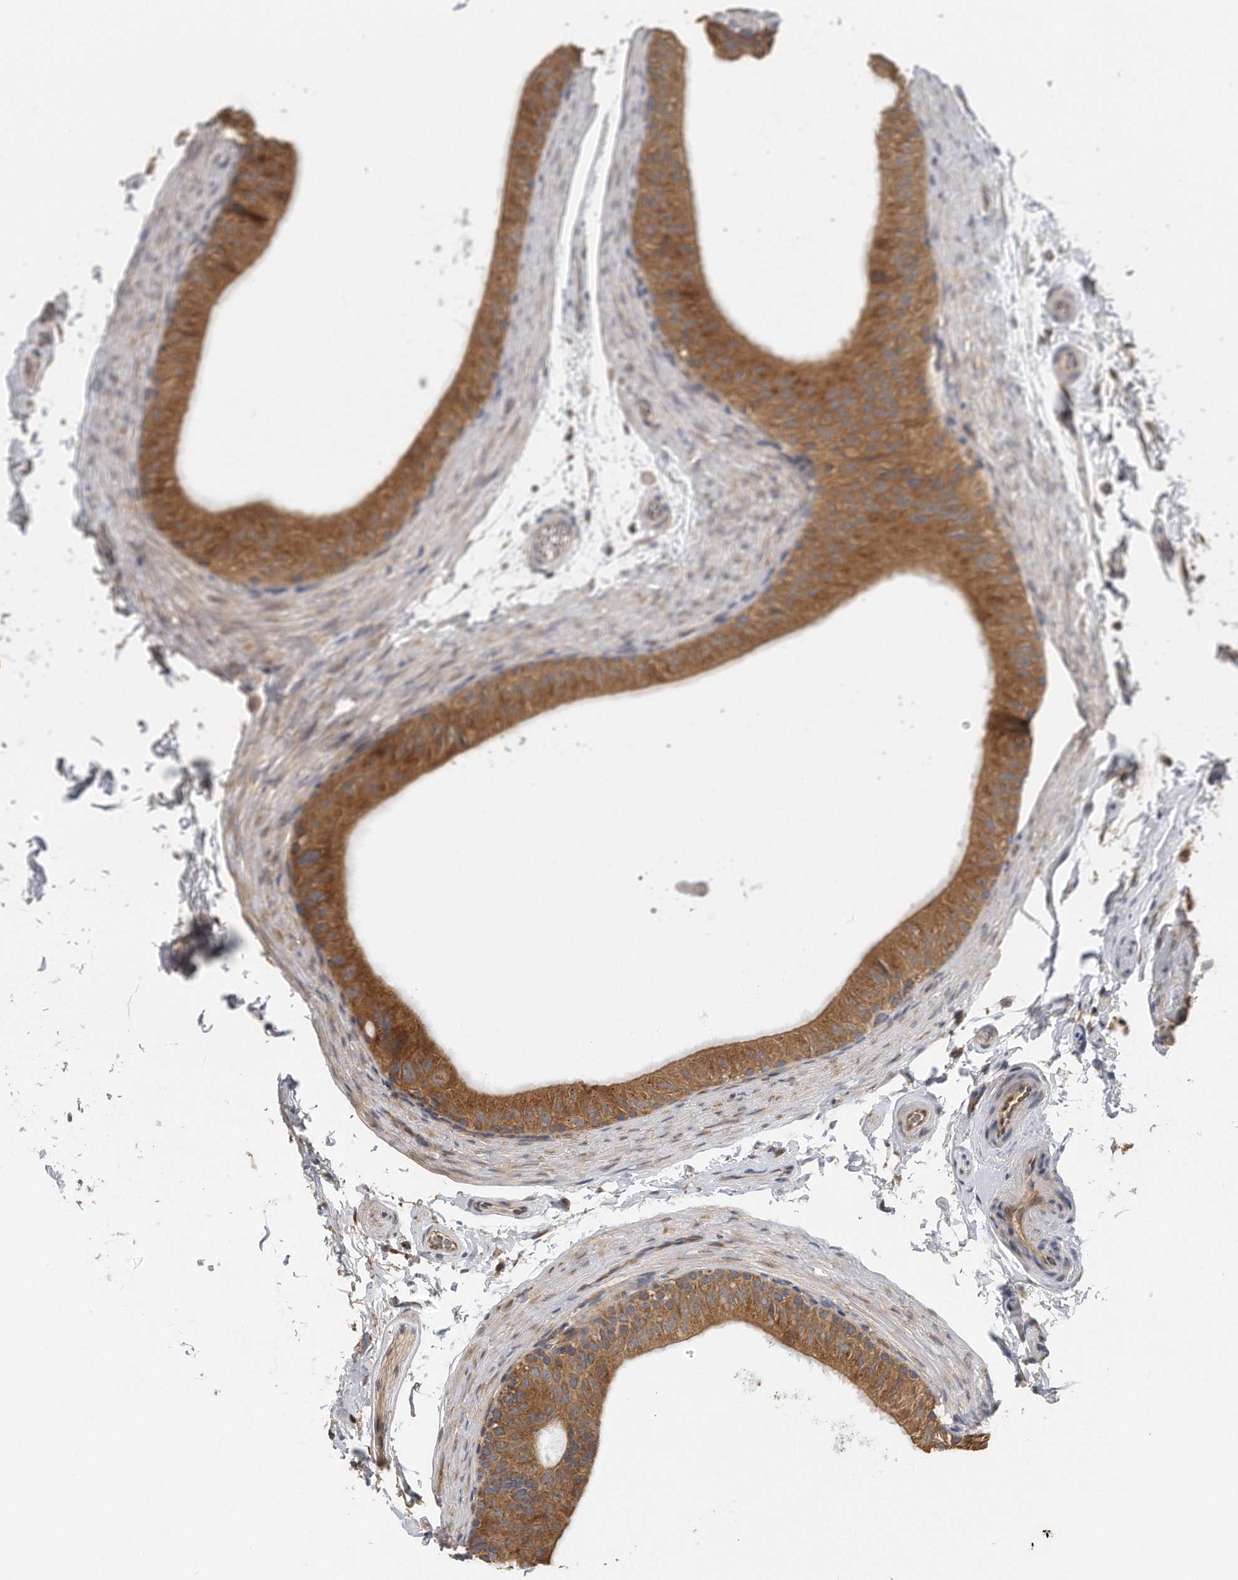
{"staining": {"intensity": "moderate", "quantity": ">75%", "location": "cytoplasmic/membranous"}, "tissue": "epididymis", "cell_type": "Glandular cells", "image_type": "normal", "snomed": [{"axis": "morphology", "description": "Normal tissue, NOS"}, {"axis": "topography", "description": "Epididymis"}], "caption": "Benign epididymis was stained to show a protein in brown. There is medium levels of moderate cytoplasmic/membranous expression in approximately >75% of glandular cells. (DAB (3,3'-diaminobenzidine) = brown stain, brightfield microscopy at high magnification).", "gene": "EIF3I", "patient": {"sex": "male", "age": 49}}